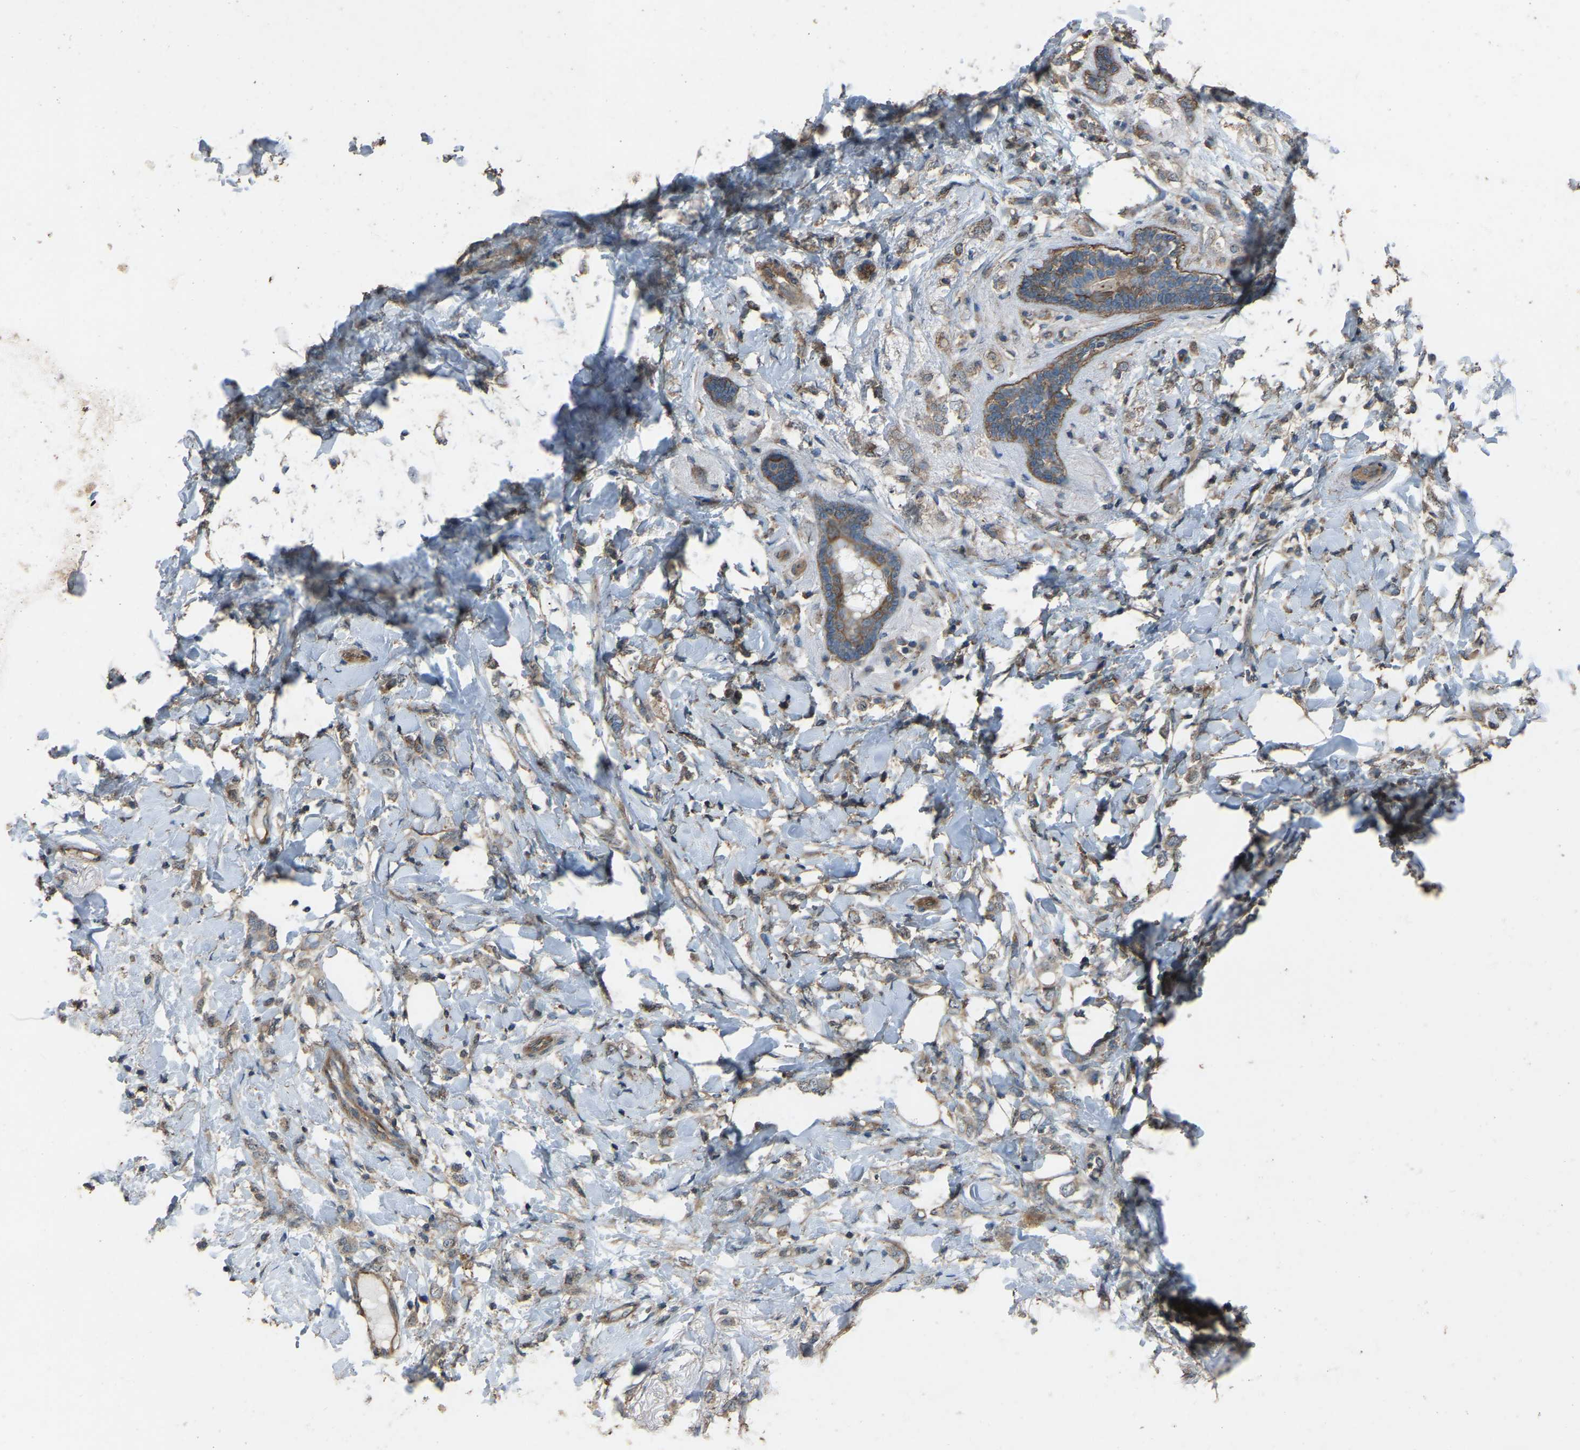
{"staining": {"intensity": "strong", "quantity": "25%-75%", "location": "cytoplasmic/membranous"}, "tissue": "breast cancer", "cell_type": "Tumor cells", "image_type": "cancer", "snomed": [{"axis": "morphology", "description": "Normal tissue, NOS"}, {"axis": "morphology", "description": "Lobular carcinoma"}, {"axis": "topography", "description": "Breast"}], "caption": "Tumor cells exhibit high levels of strong cytoplasmic/membranous expression in about 25%-75% of cells in breast lobular carcinoma.", "gene": "SLC4A2", "patient": {"sex": "female", "age": 47}}